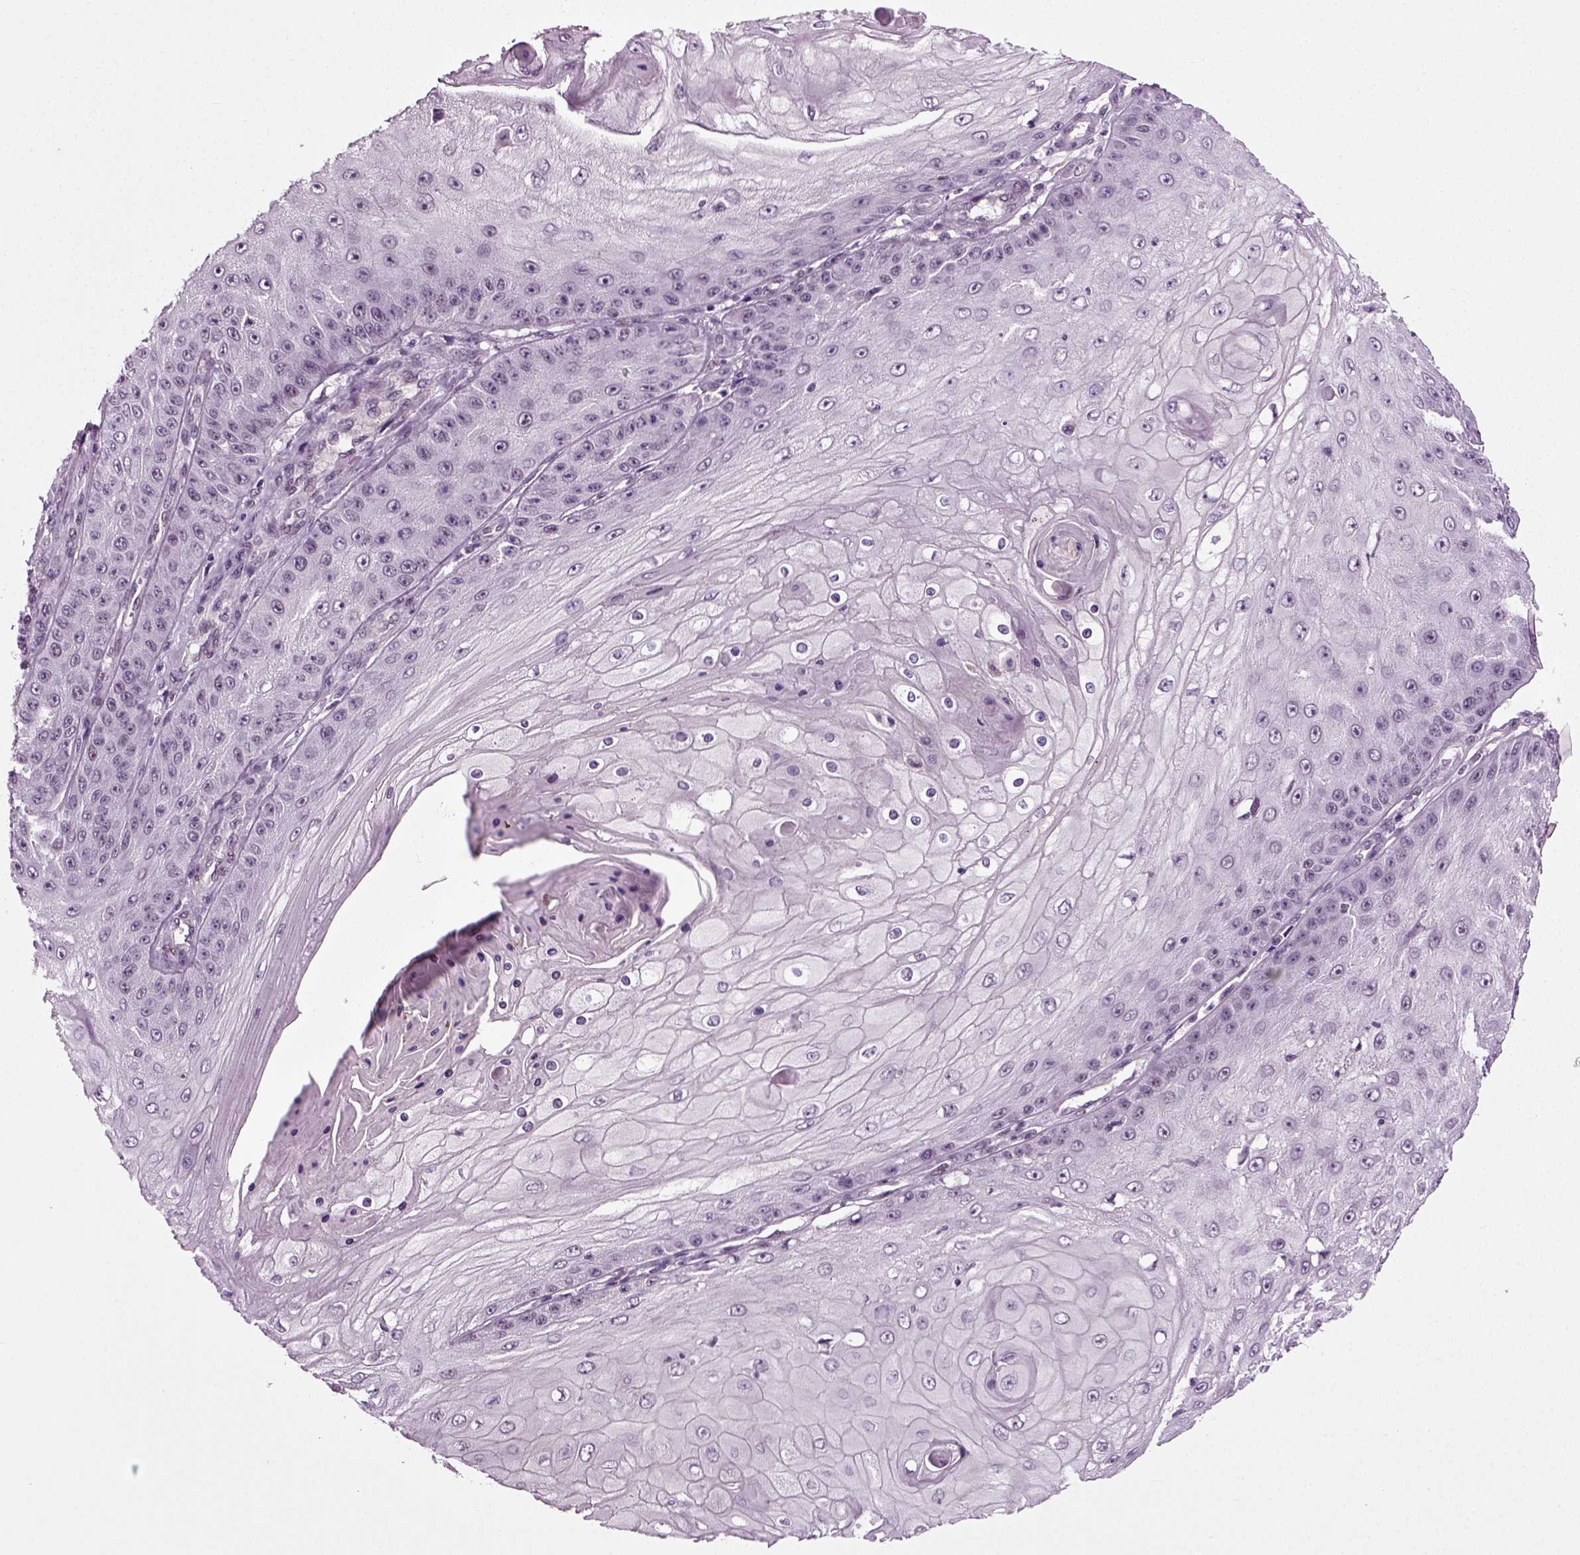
{"staining": {"intensity": "negative", "quantity": "none", "location": "none"}, "tissue": "skin cancer", "cell_type": "Tumor cells", "image_type": "cancer", "snomed": [{"axis": "morphology", "description": "Squamous cell carcinoma, NOS"}, {"axis": "topography", "description": "Skin"}], "caption": "Tumor cells are negative for brown protein staining in skin squamous cell carcinoma.", "gene": "RCOR3", "patient": {"sex": "male", "age": 70}}